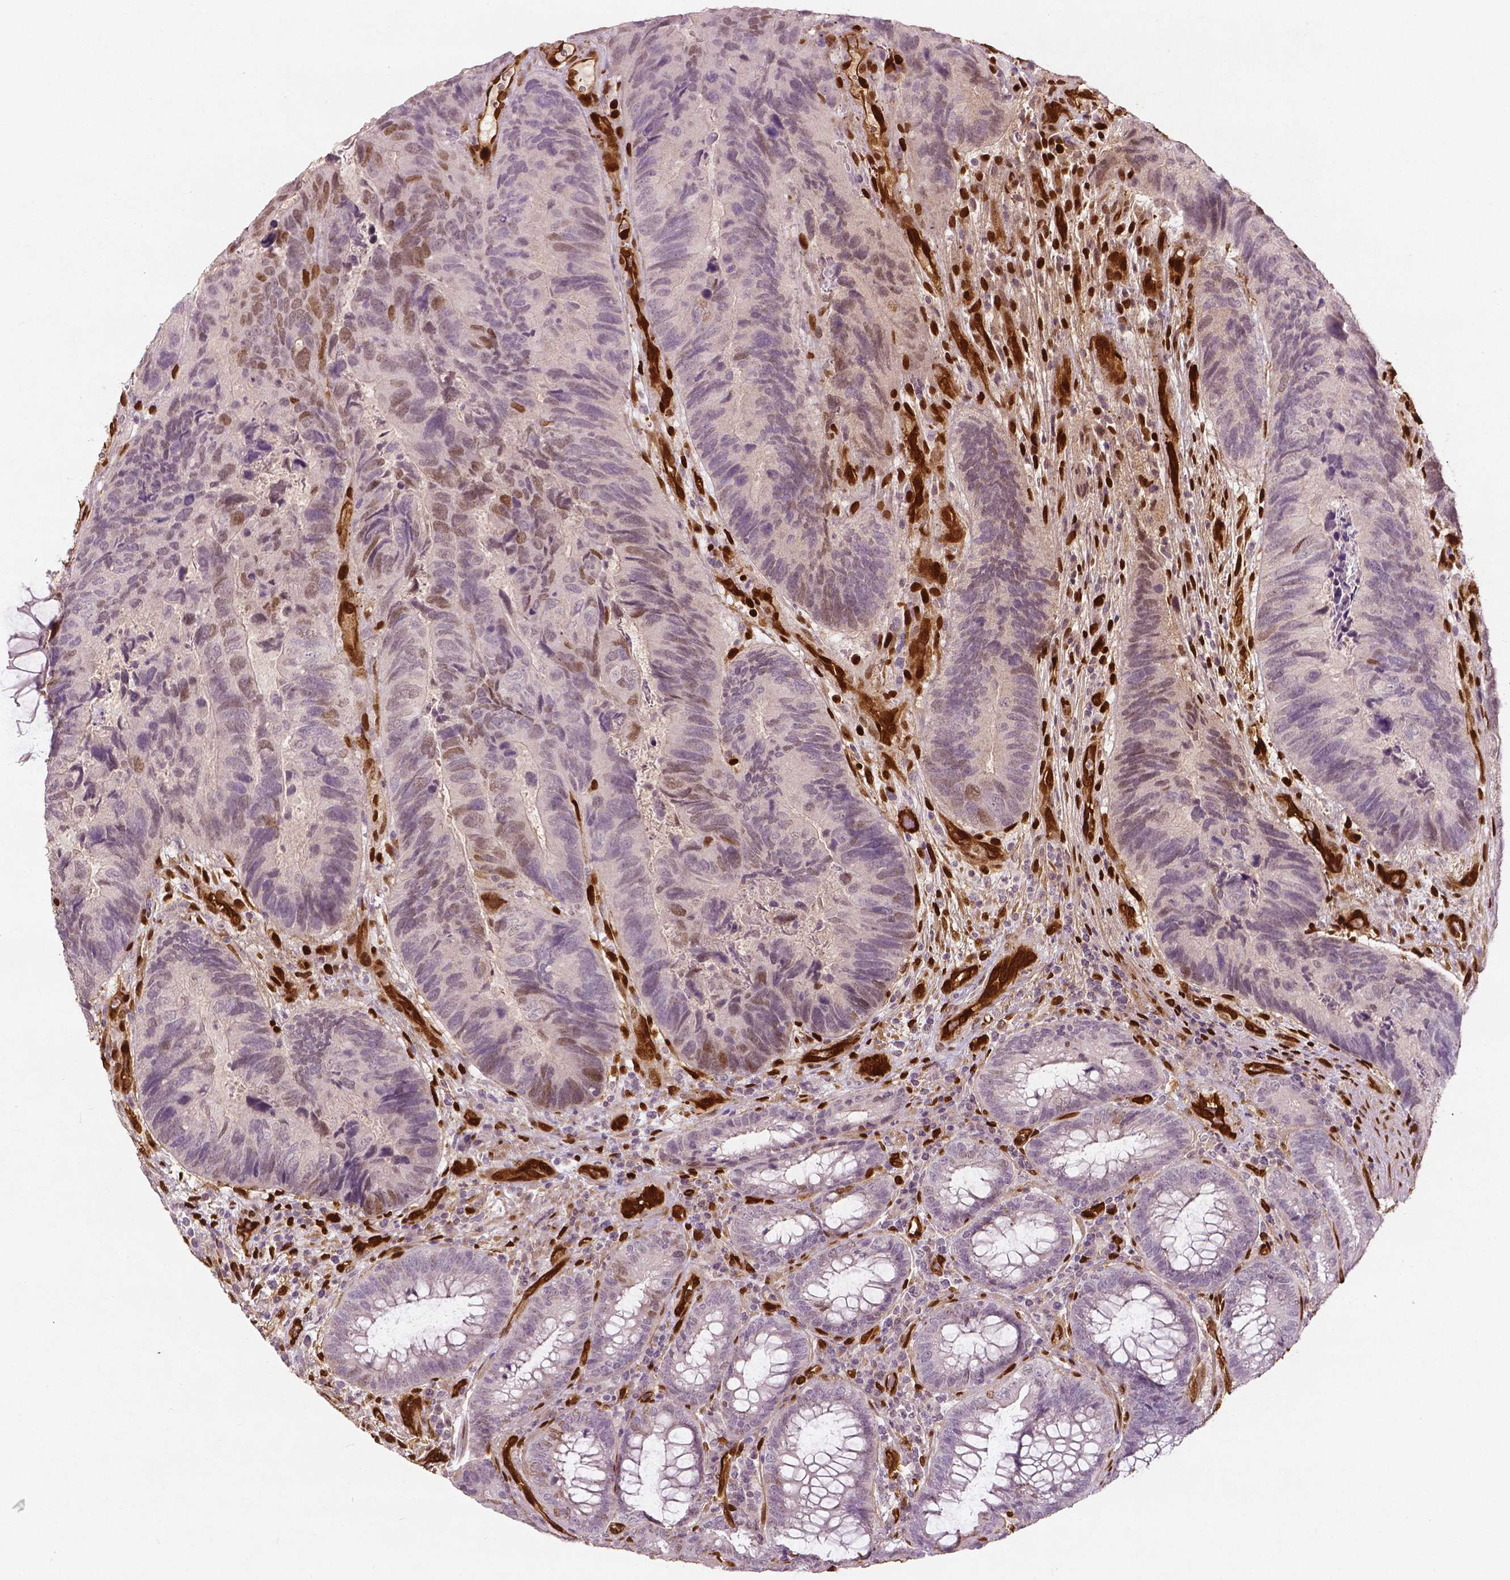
{"staining": {"intensity": "moderate", "quantity": "<25%", "location": "nuclear"}, "tissue": "colorectal cancer", "cell_type": "Tumor cells", "image_type": "cancer", "snomed": [{"axis": "morphology", "description": "Adenocarcinoma, NOS"}, {"axis": "topography", "description": "Colon"}], "caption": "A high-resolution histopathology image shows immunohistochemistry staining of adenocarcinoma (colorectal), which reveals moderate nuclear positivity in about <25% of tumor cells.", "gene": "WWTR1", "patient": {"sex": "female", "age": 67}}